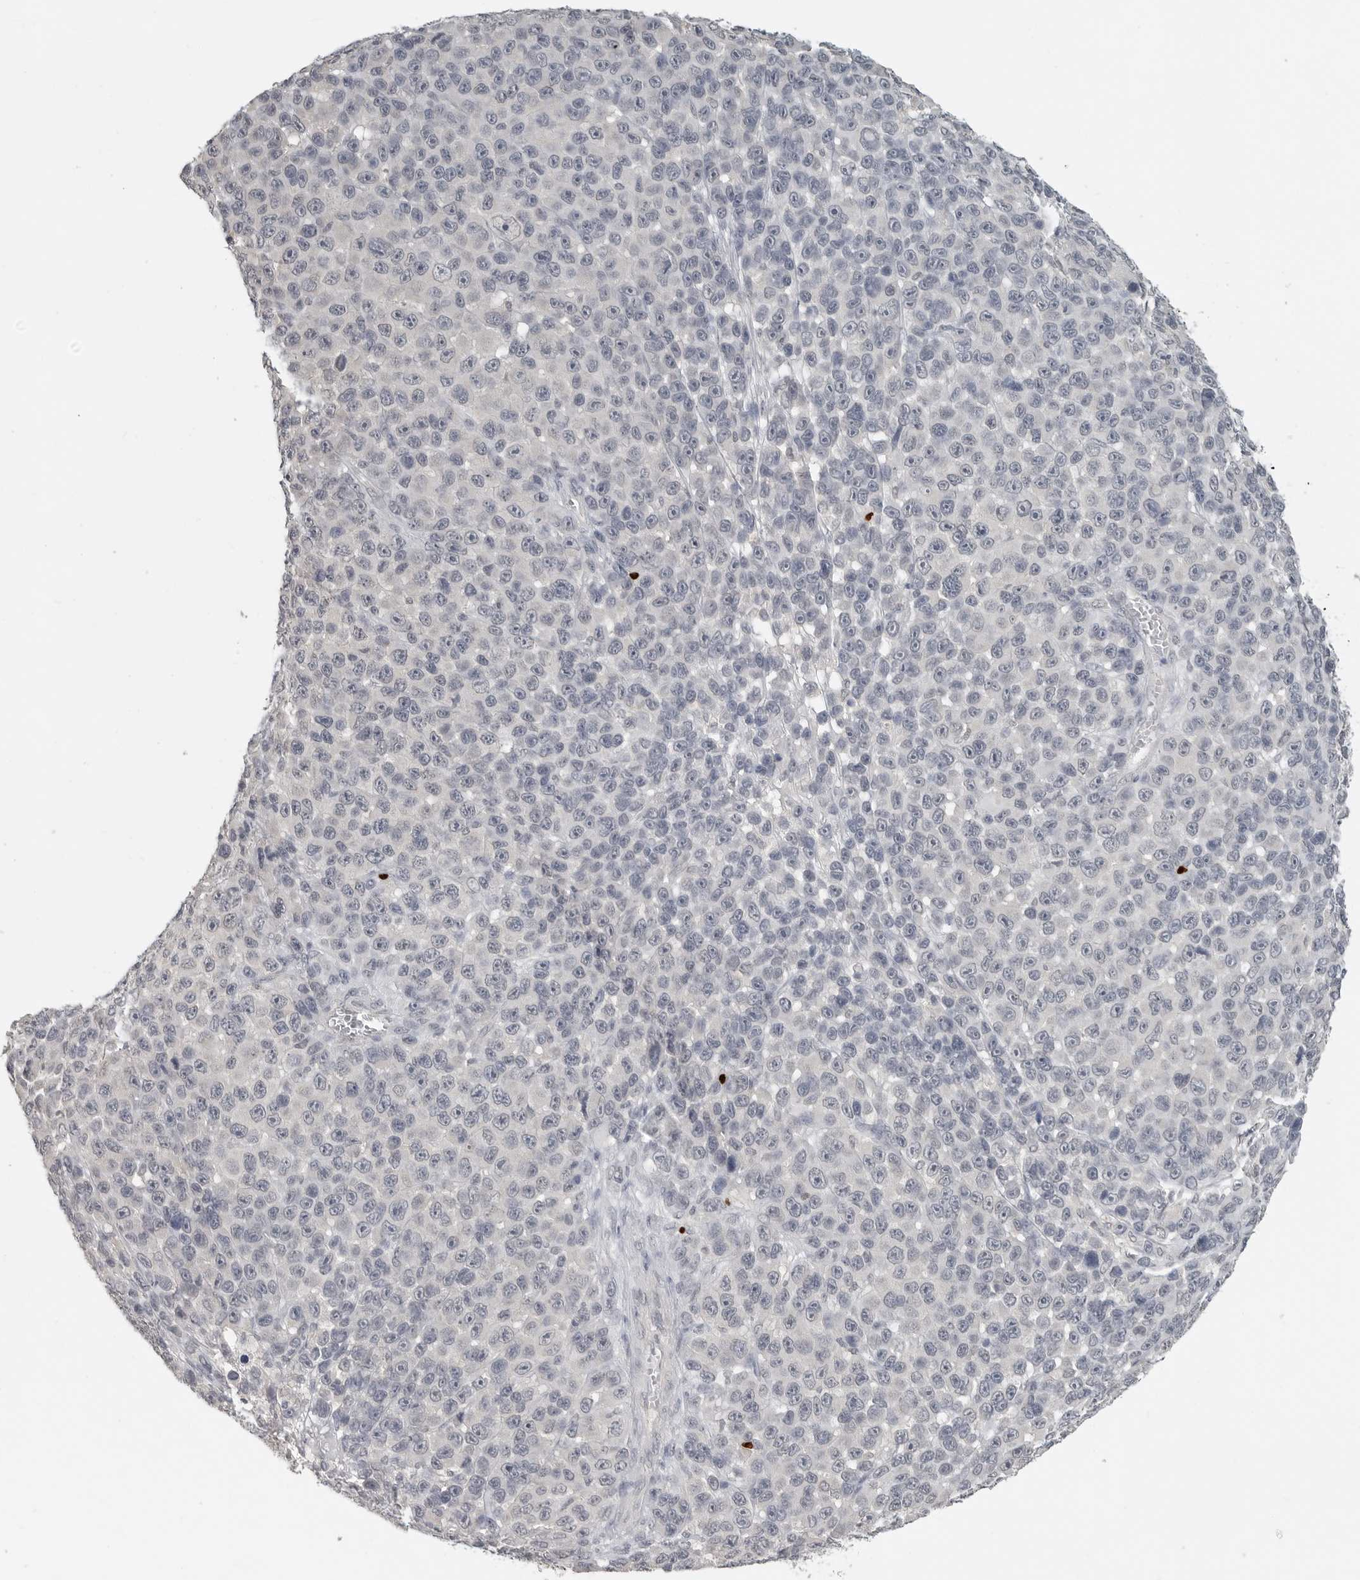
{"staining": {"intensity": "negative", "quantity": "none", "location": "none"}, "tissue": "melanoma", "cell_type": "Tumor cells", "image_type": "cancer", "snomed": [{"axis": "morphology", "description": "Malignant melanoma, NOS"}, {"axis": "topography", "description": "Skin"}], "caption": "Malignant melanoma was stained to show a protein in brown. There is no significant positivity in tumor cells.", "gene": "FOXP3", "patient": {"sex": "male", "age": 53}}